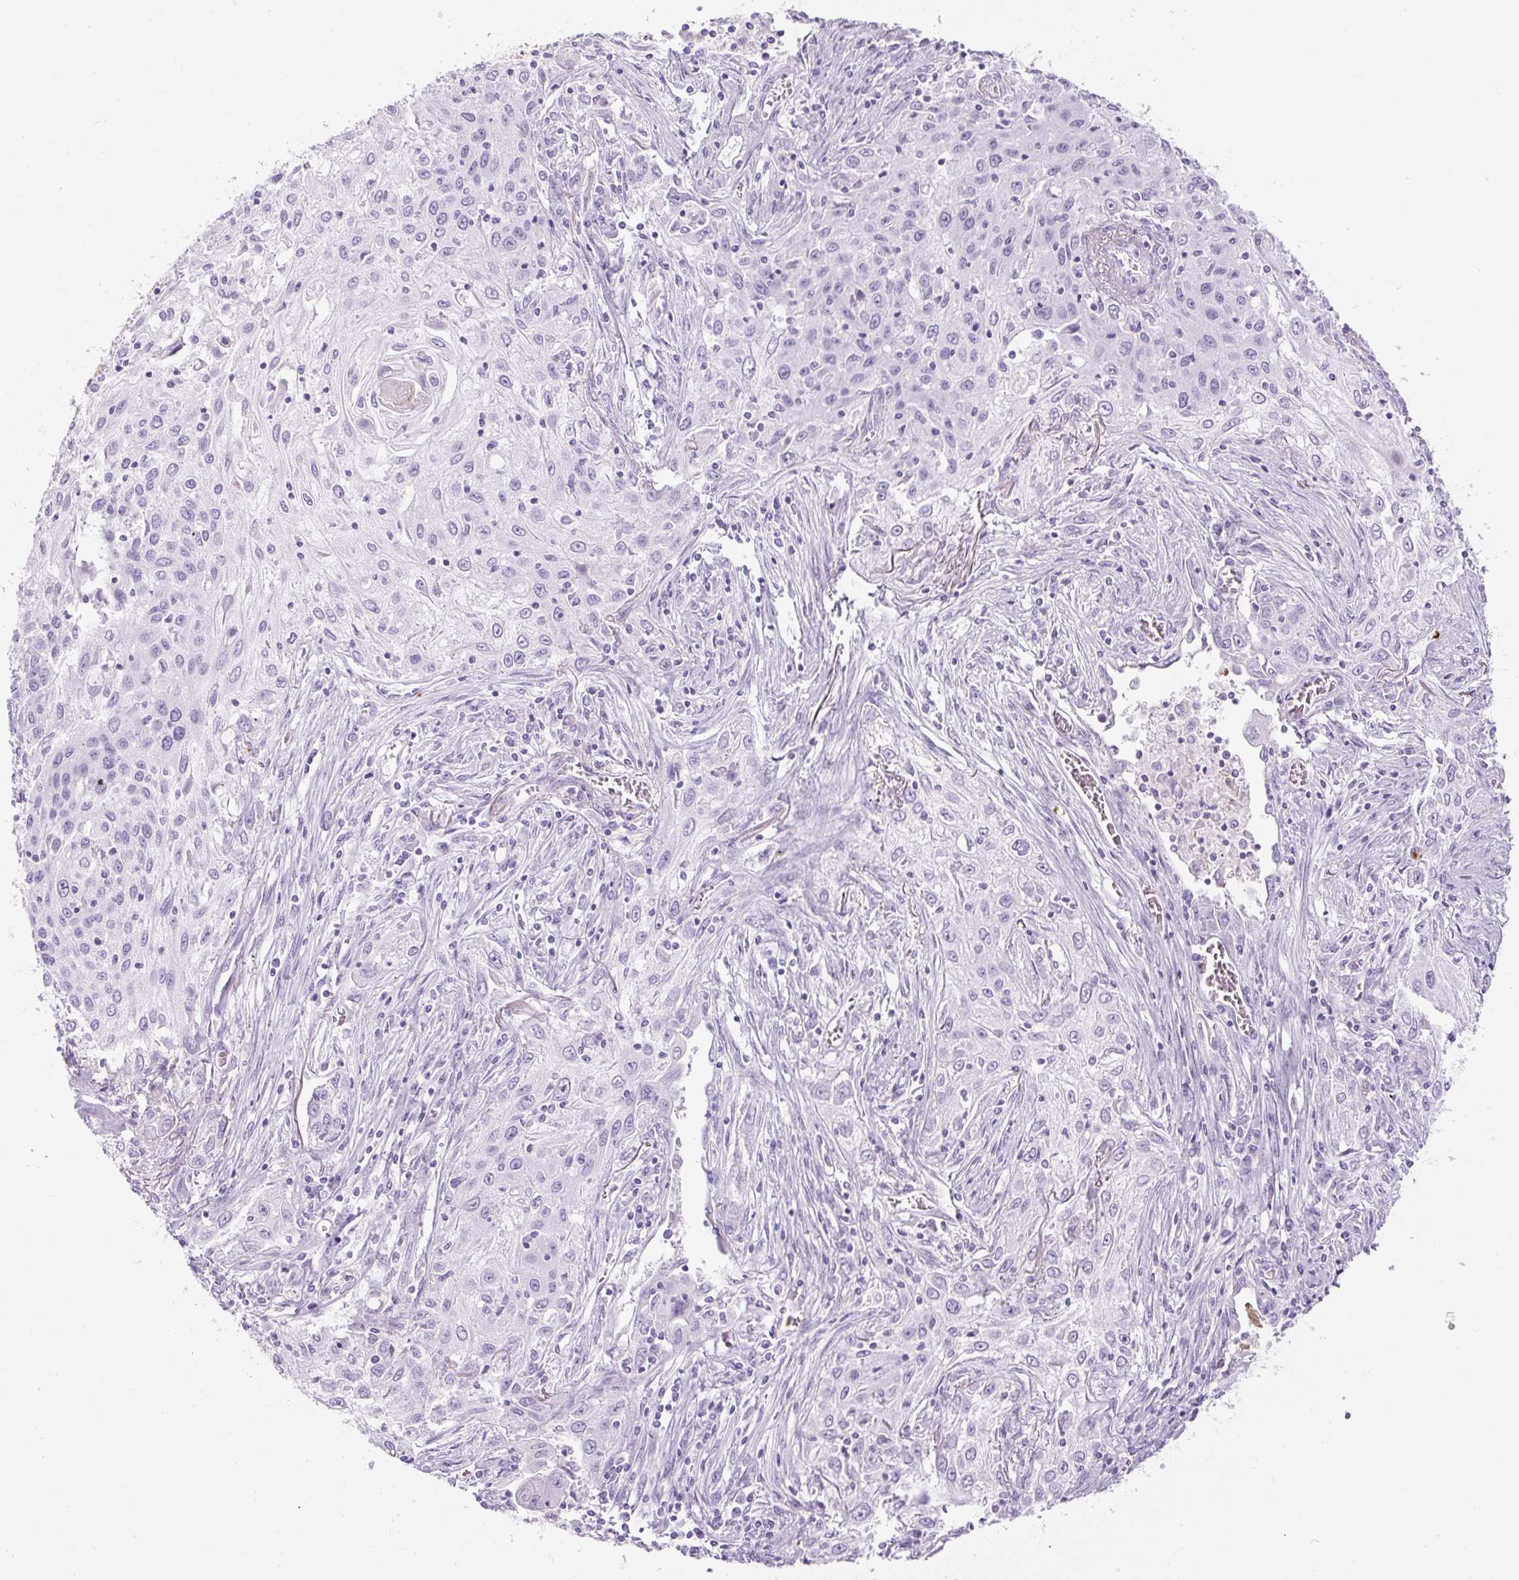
{"staining": {"intensity": "negative", "quantity": "none", "location": "none"}, "tissue": "lung cancer", "cell_type": "Tumor cells", "image_type": "cancer", "snomed": [{"axis": "morphology", "description": "Squamous cell carcinoma, NOS"}, {"axis": "topography", "description": "Lung"}], "caption": "Tumor cells are negative for protein expression in human lung cancer.", "gene": "APOA1", "patient": {"sex": "female", "age": 69}}